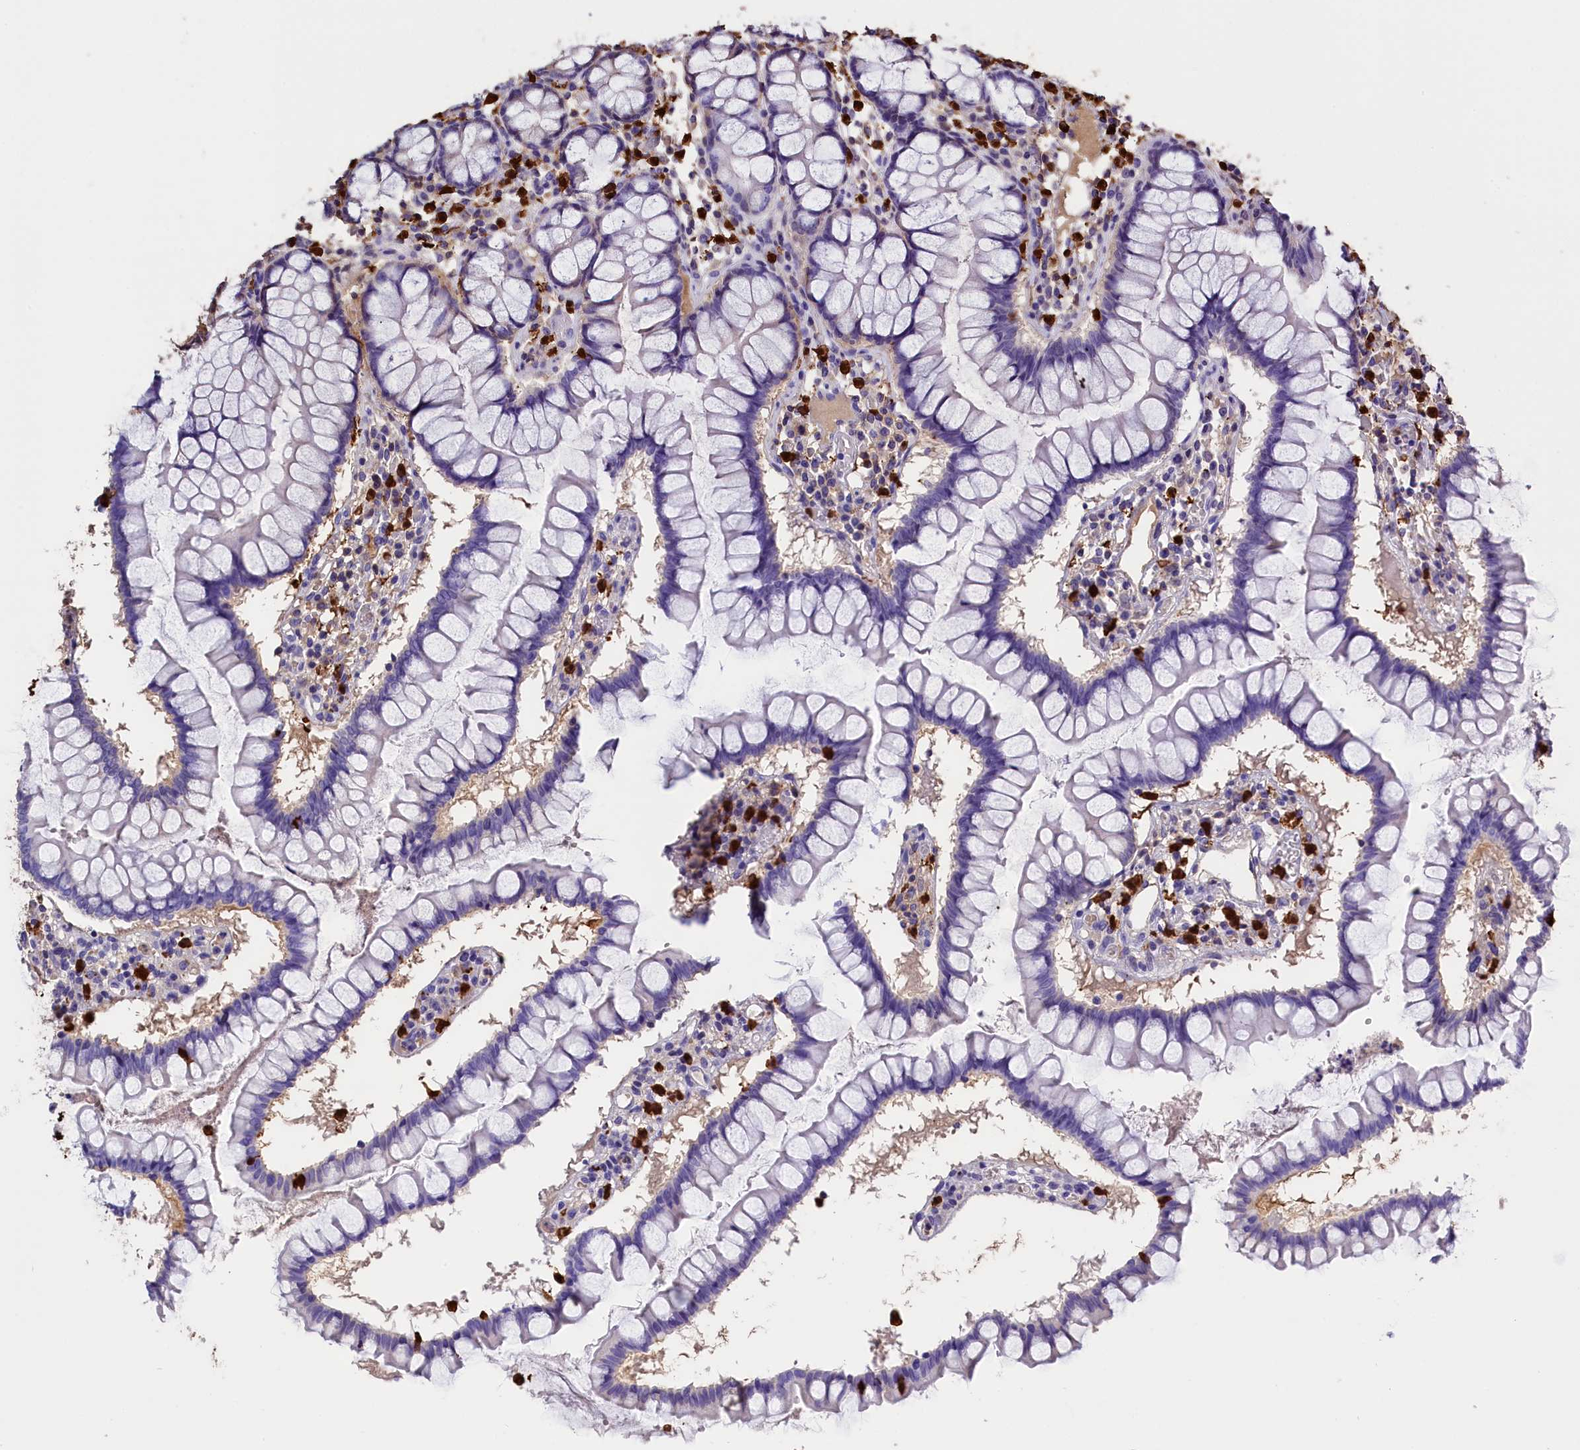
{"staining": {"intensity": "negative", "quantity": "none", "location": "none"}, "tissue": "colon", "cell_type": "Endothelial cells", "image_type": "normal", "snomed": [{"axis": "morphology", "description": "Normal tissue, NOS"}, {"axis": "morphology", "description": "Adenocarcinoma, NOS"}, {"axis": "topography", "description": "Colon"}], "caption": "This is an immunohistochemistry (IHC) histopathology image of benign human colon. There is no expression in endothelial cells.", "gene": "CLC", "patient": {"sex": "female", "age": 55}}